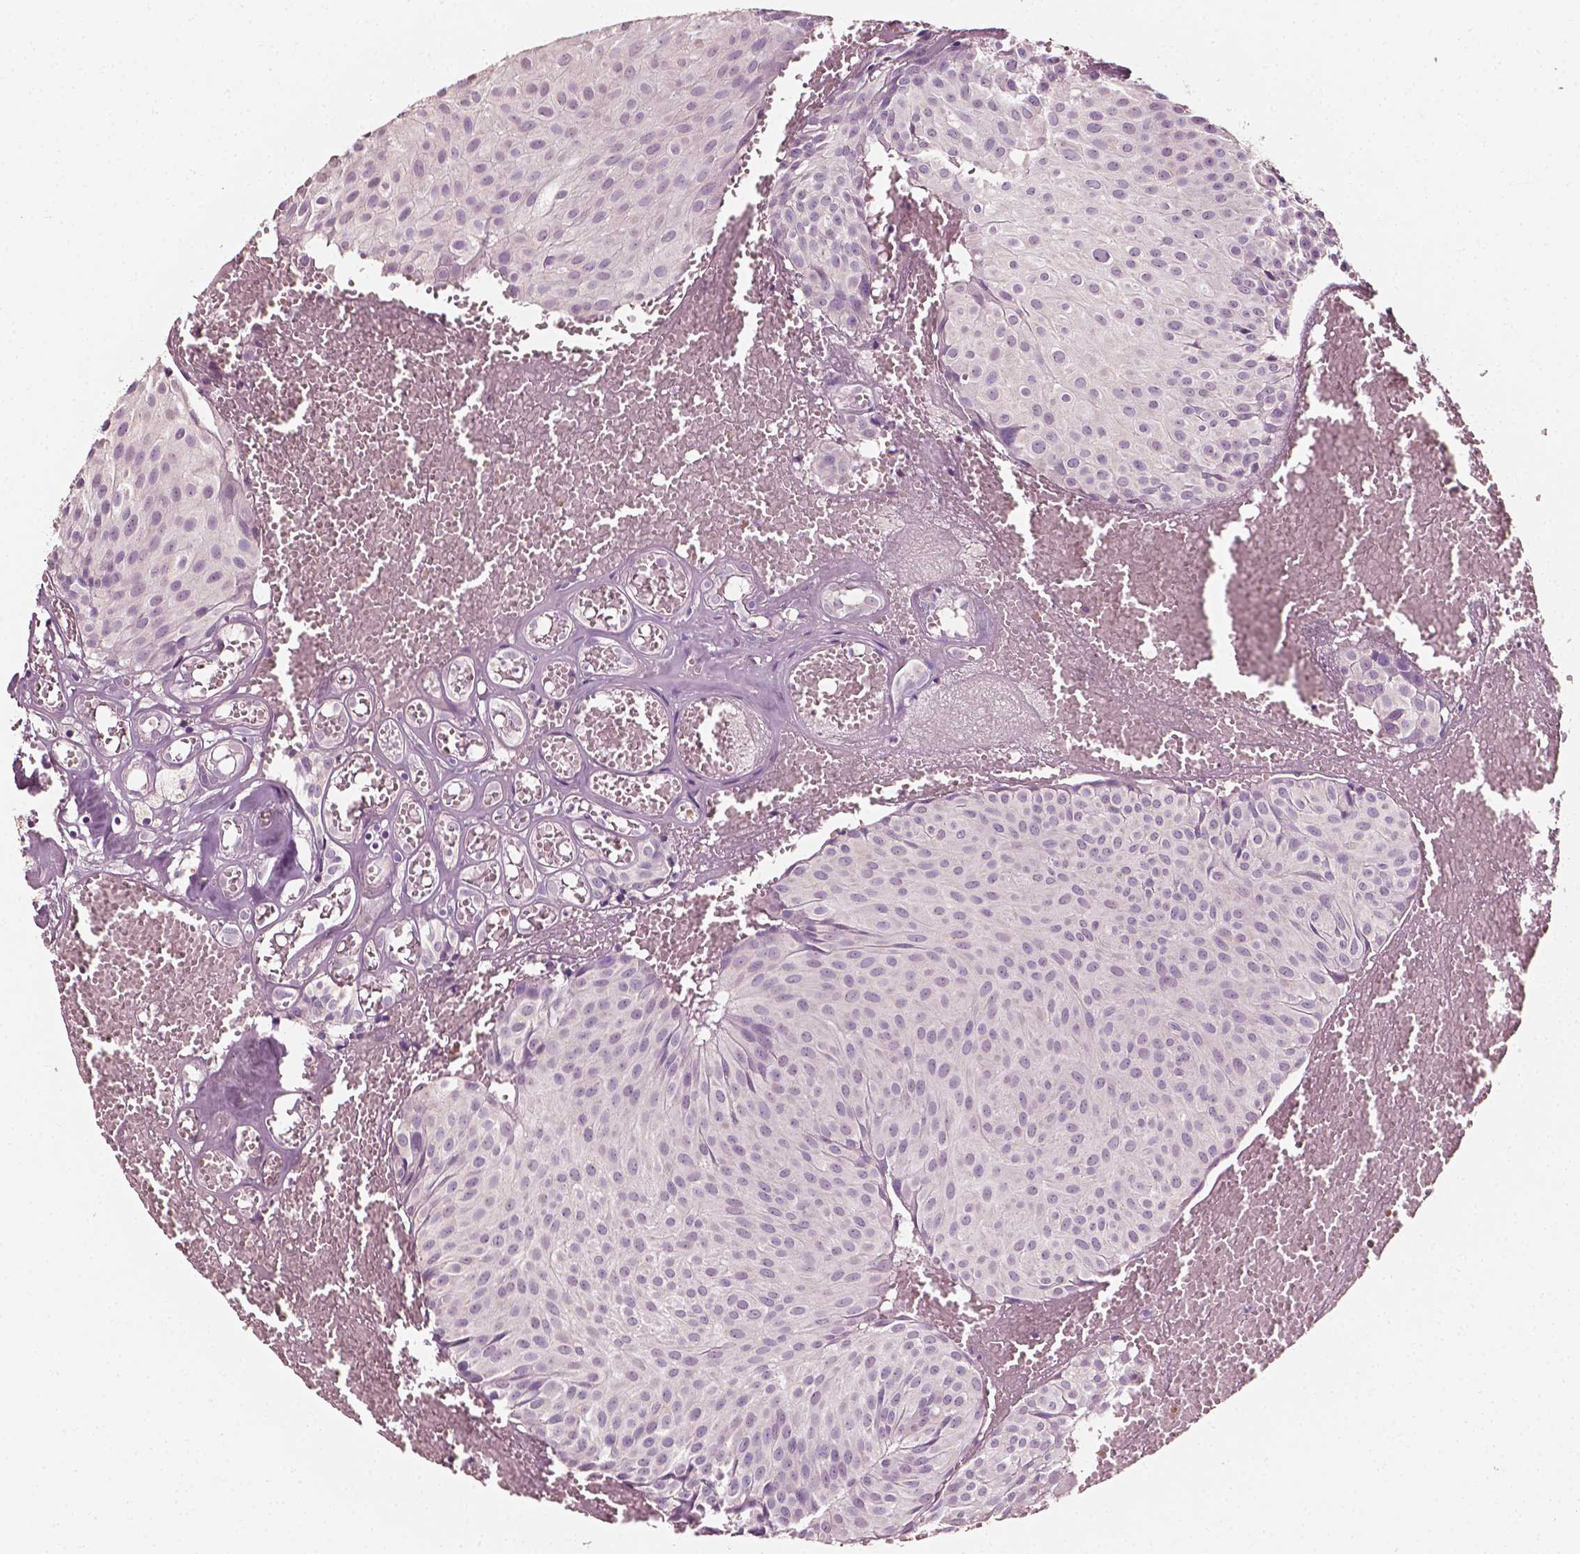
{"staining": {"intensity": "negative", "quantity": "none", "location": "none"}, "tissue": "urothelial cancer", "cell_type": "Tumor cells", "image_type": "cancer", "snomed": [{"axis": "morphology", "description": "Urothelial carcinoma, Low grade"}, {"axis": "topography", "description": "Urinary bladder"}], "caption": "Tumor cells are negative for protein expression in human urothelial cancer. The staining was performed using DAB (3,3'-diaminobenzidine) to visualize the protein expression in brown, while the nuclei were stained in blue with hematoxylin (Magnification: 20x).", "gene": "PLA2R1", "patient": {"sex": "male", "age": 63}}